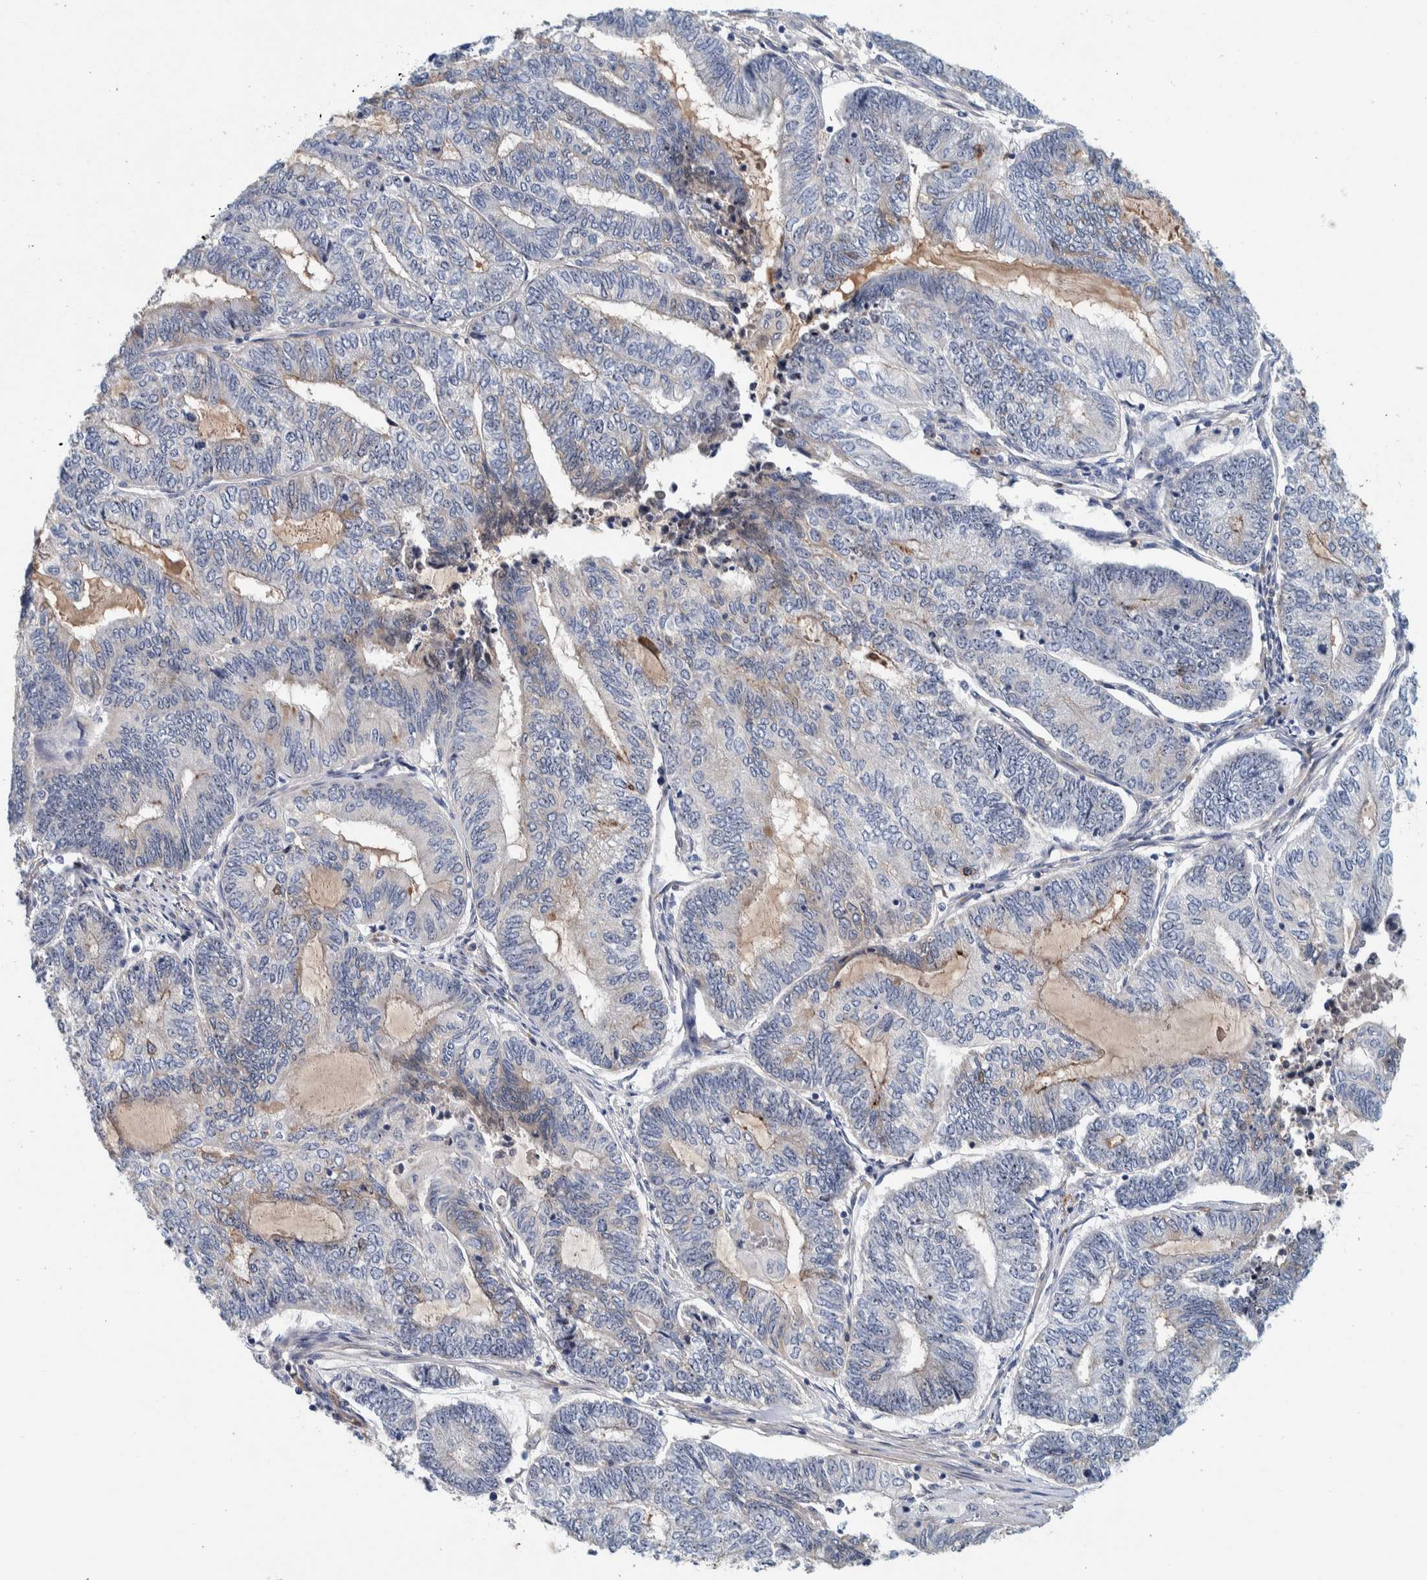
{"staining": {"intensity": "negative", "quantity": "none", "location": "none"}, "tissue": "endometrial cancer", "cell_type": "Tumor cells", "image_type": "cancer", "snomed": [{"axis": "morphology", "description": "Adenocarcinoma, NOS"}, {"axis": "topography", "description": "Uterus"}, {"axis": "topography", "description": "Endometrium"}], "caption": "Adenocarcinoma (endometrial) stained for a protein using immunohistochemistry (IHC) demonstrates no staining tumor cells.", "gene": "NOL11", "patient": {"sex": "female", "age": 70}}